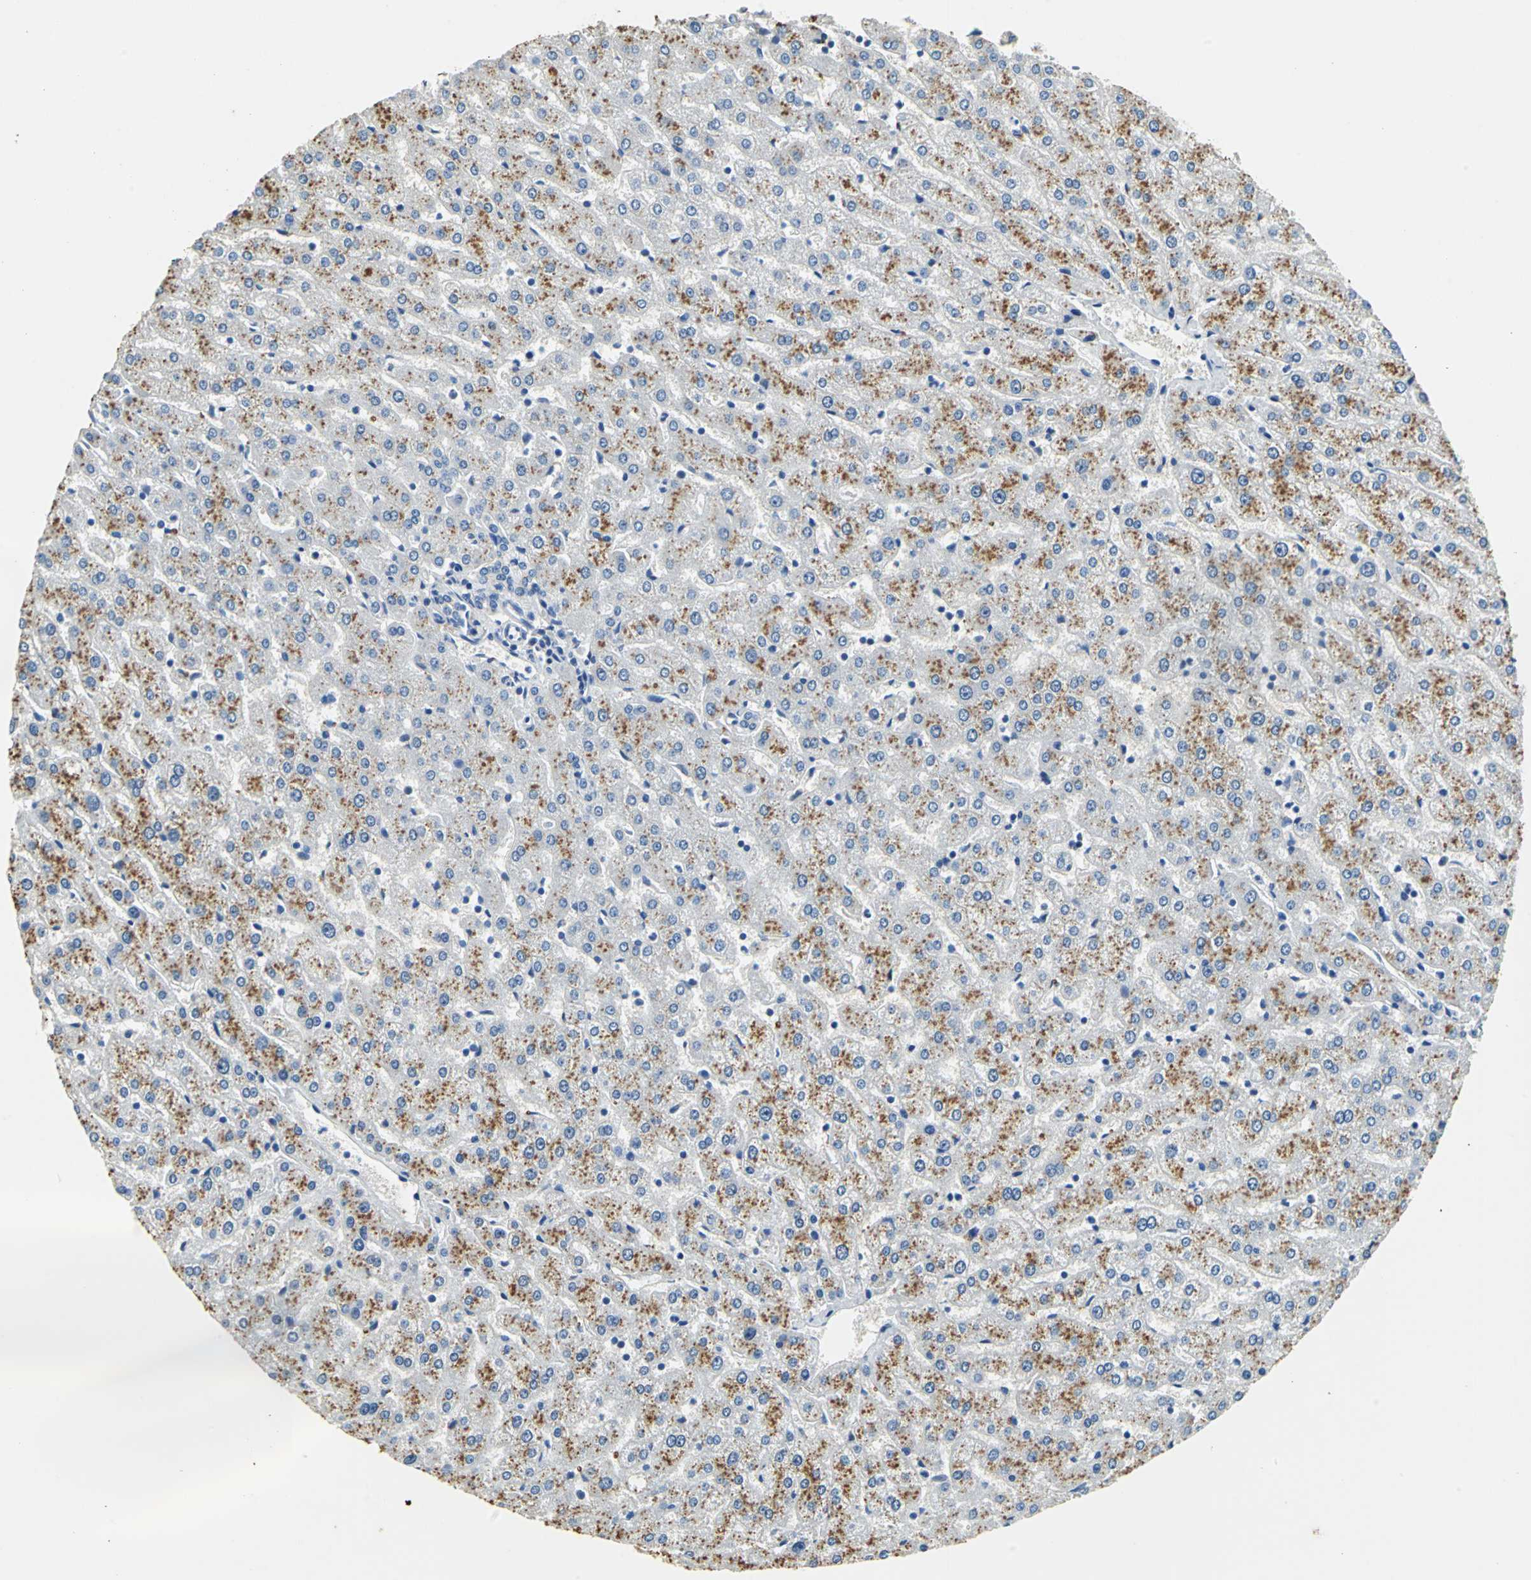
{"staining": {"intensity": "negative", "quantity": "none", "location": "none"}, "tissue": "liver", "cell_type": "Cholangiocytes", "image_type": "normal", "snomed": [{"axis": "morphology", "description": "Normal tissue, NOS"}, {"axis": "morphology", "description": "Fibrosis, NOS"}, {"axis": "topography", "description": "Liver"}], "caption": "Human liver stained for a protein using IHC shows no expression in cholangiocytes.", "gene": "TEX264", "patient": {"sex": "female", "age": 29}}